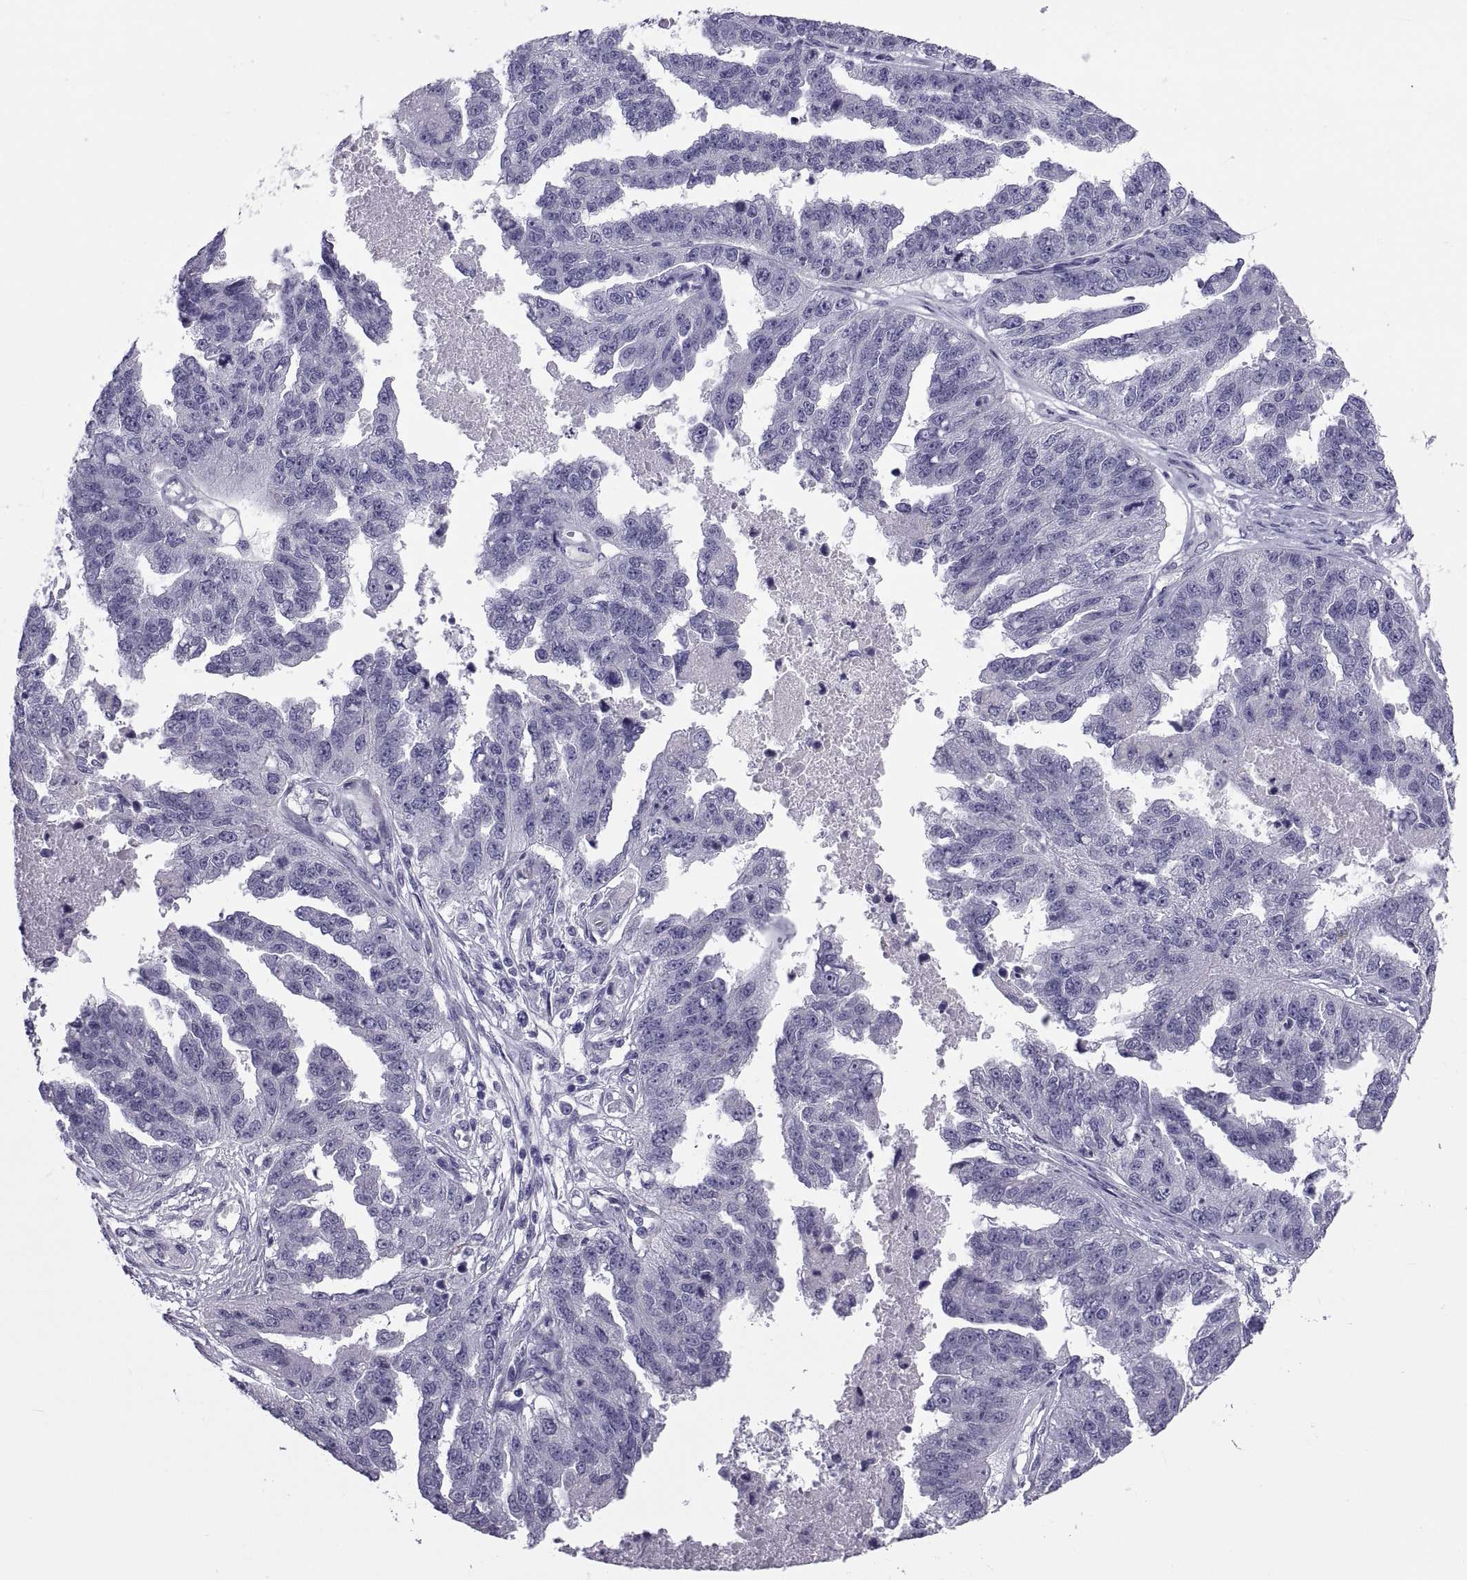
{"staining": {"intensity": "negative", "quantity": "none", "location": "none"}, "tissue": "ovarian cancer", "cell_type": "Tumor cells", "image_type": "cancer", "snomed": [{"axis": "morphology", "description": "Cystadenocarcinoma, serous, NOS"}, {"axis": "topography", "description": "Ovary"}], "caption": "DAB immunohistochemical staining of human ovarian cancer (serous cystadenocarcinoma) demonstrates no significant positivity in tumor cells. (DAB IHC with hematoxylin counter stain).", "gene": "NPTX2", "patient": {"sex": "female", "age": 58}}